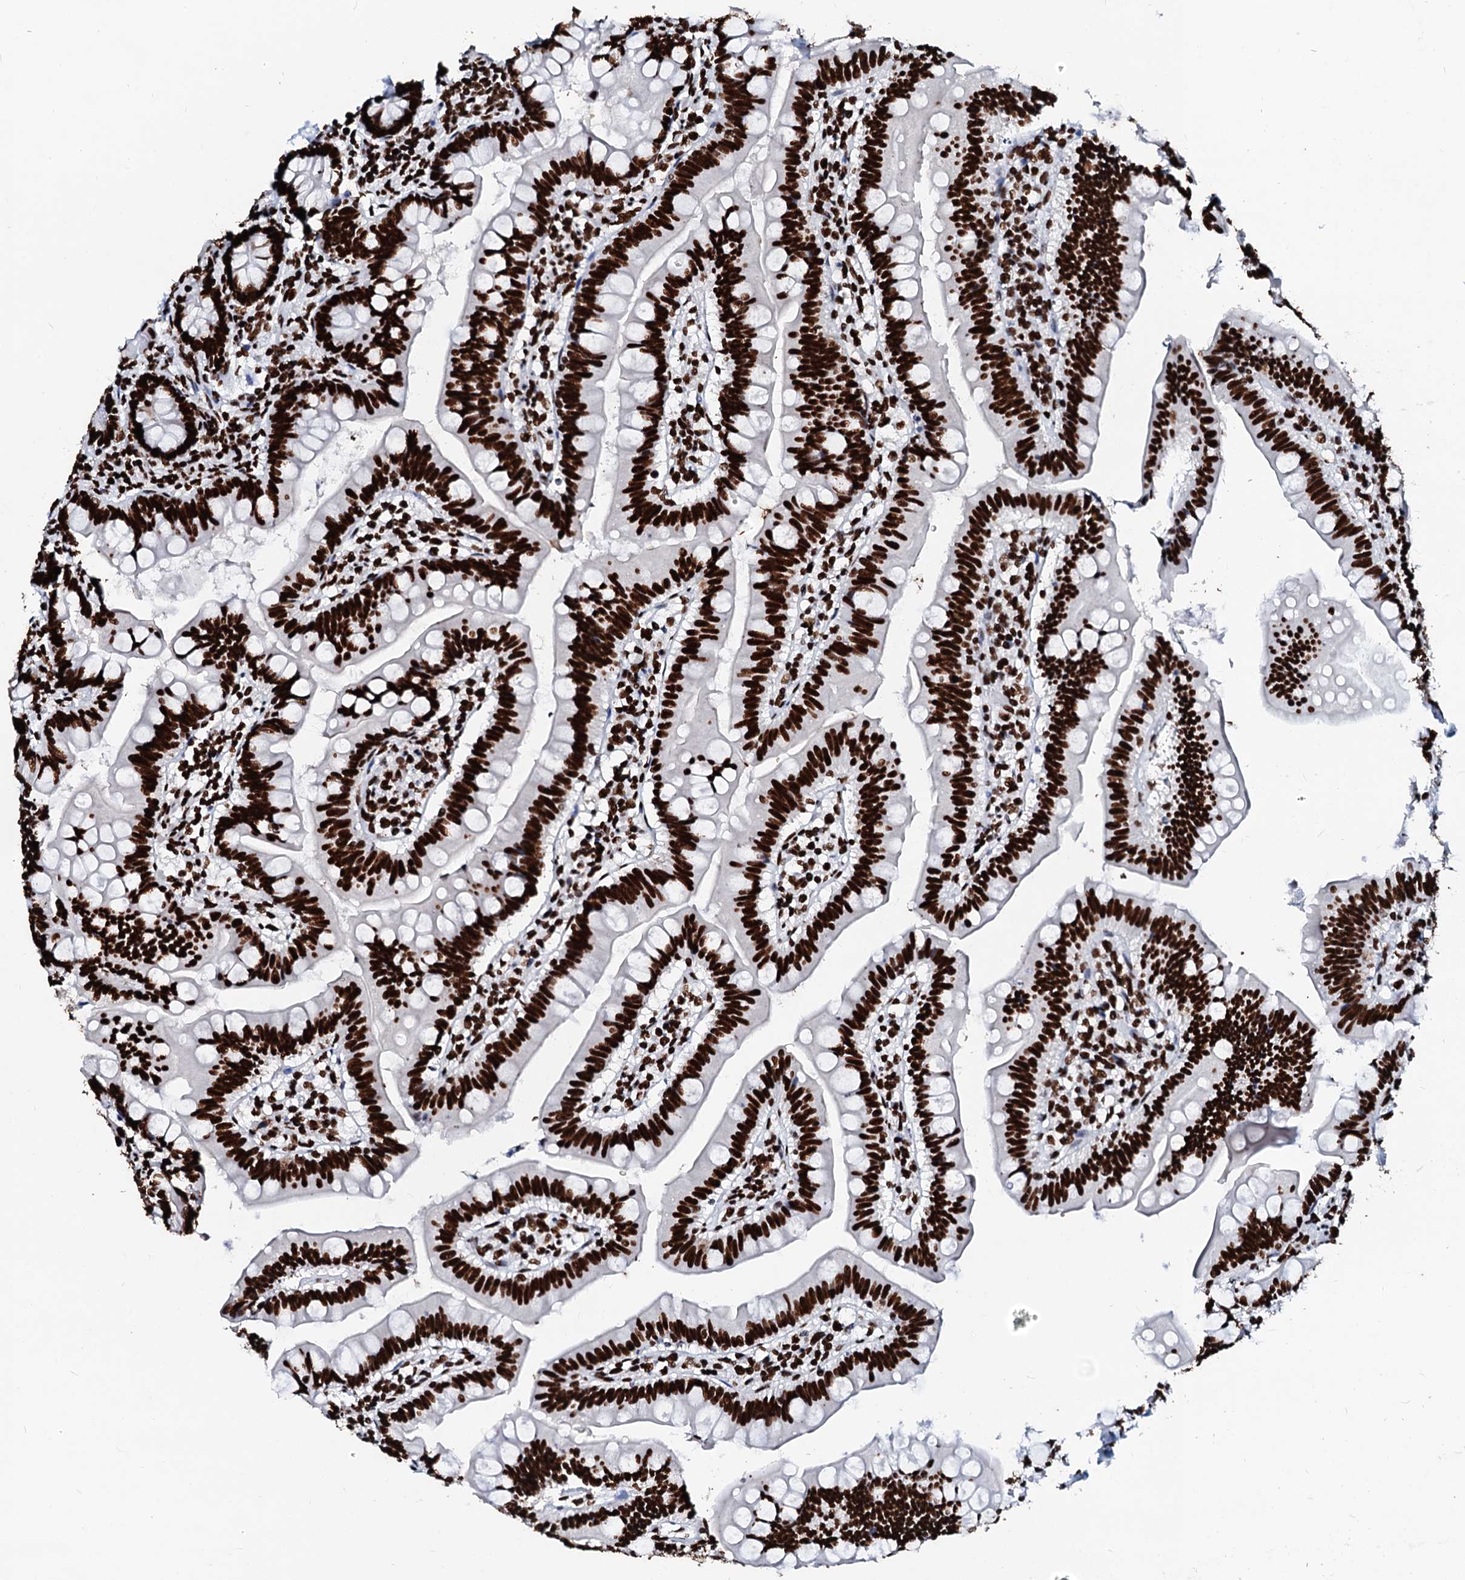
{"staining": {"intensity": "strong", "quantity": ">75%", "location": "nuclear"}, "tissue": "small intestine", "cell_type": "Glandular cells", "image_type": "normal", "snomed": [{"axis": "morphology", "description": "Normal tissue, NOS"}, {"axis": "topography", "description": "Small intestine"}], "caption": "DAB immunohistochemical staining of benign small intestine demonstrates strong nuclear protein staining in approximately >75% of glandular cells.", "gene": "RALY", "patient": {"sex": "male", "age": 7}}